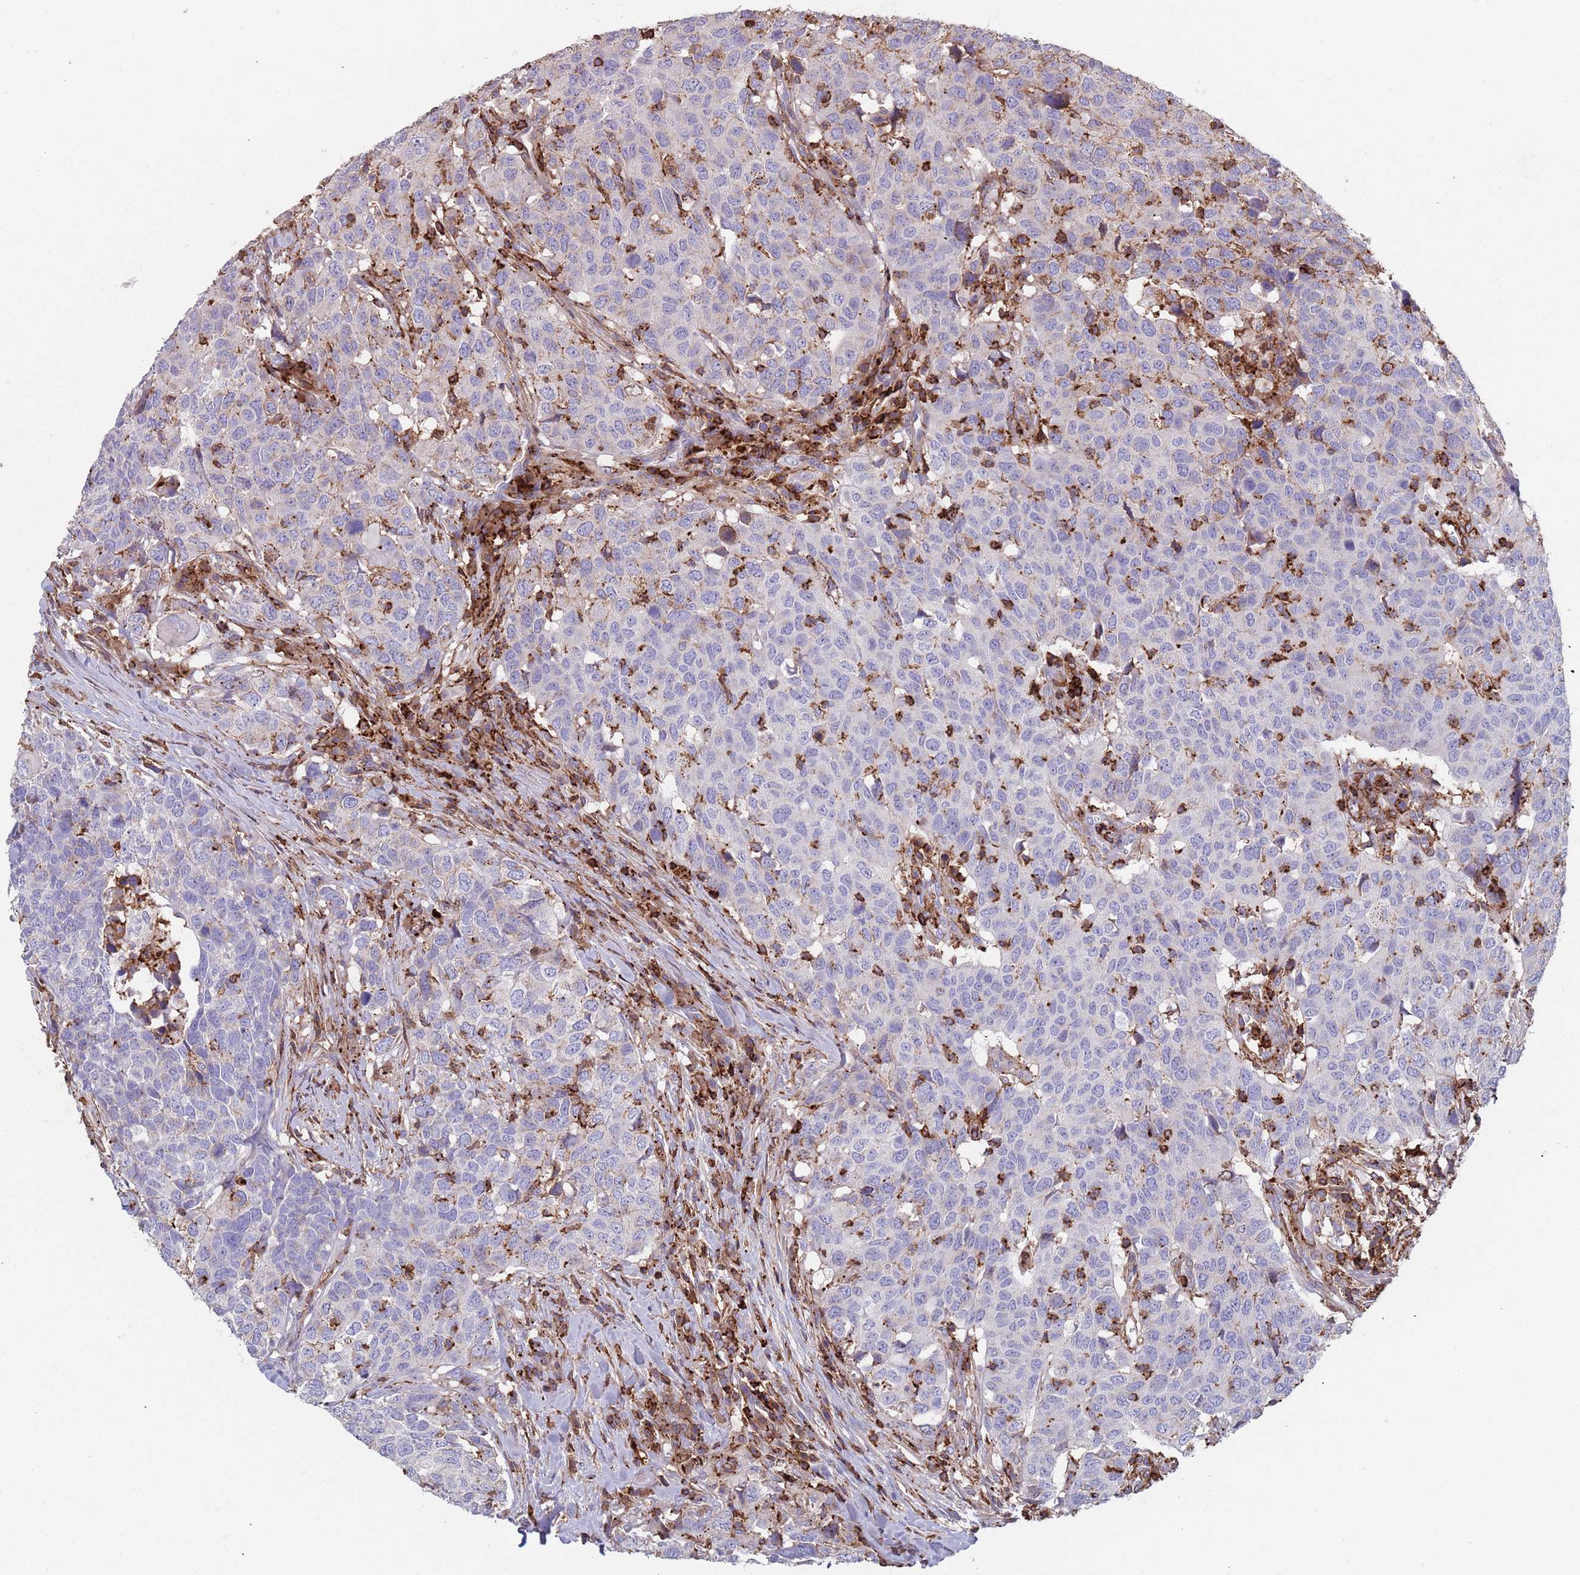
{"staining": {"intensity": "negative", "quantity": "none", "location": "none"}, "tissue": "head and neck cancer", "cell_type": "Tumor cells", "image_type": "cancer", "snomed": [{"axis": "morphology", "description": "Normal tissue, NOS"}, {"axis": "morphology", "description": "Squamous cell carcinoma, NOS"}, {"axis": "topography", "description": "Skeletal muscle"}, {"axis": "topography", "description": "Vascular tissue"}, {"axis": "topography", "description": "Peripheral nerve tissue"}, {"axis": "topography", "description": "Head-Neck"}], "caption": "This is a image of immunohistochemistry staining of head and neck cancer (squamous cell carcinoma), which shows no expression in tumor cells.", "gene": "RNF144A", "patient": {"sex": "male", "age": 66}}